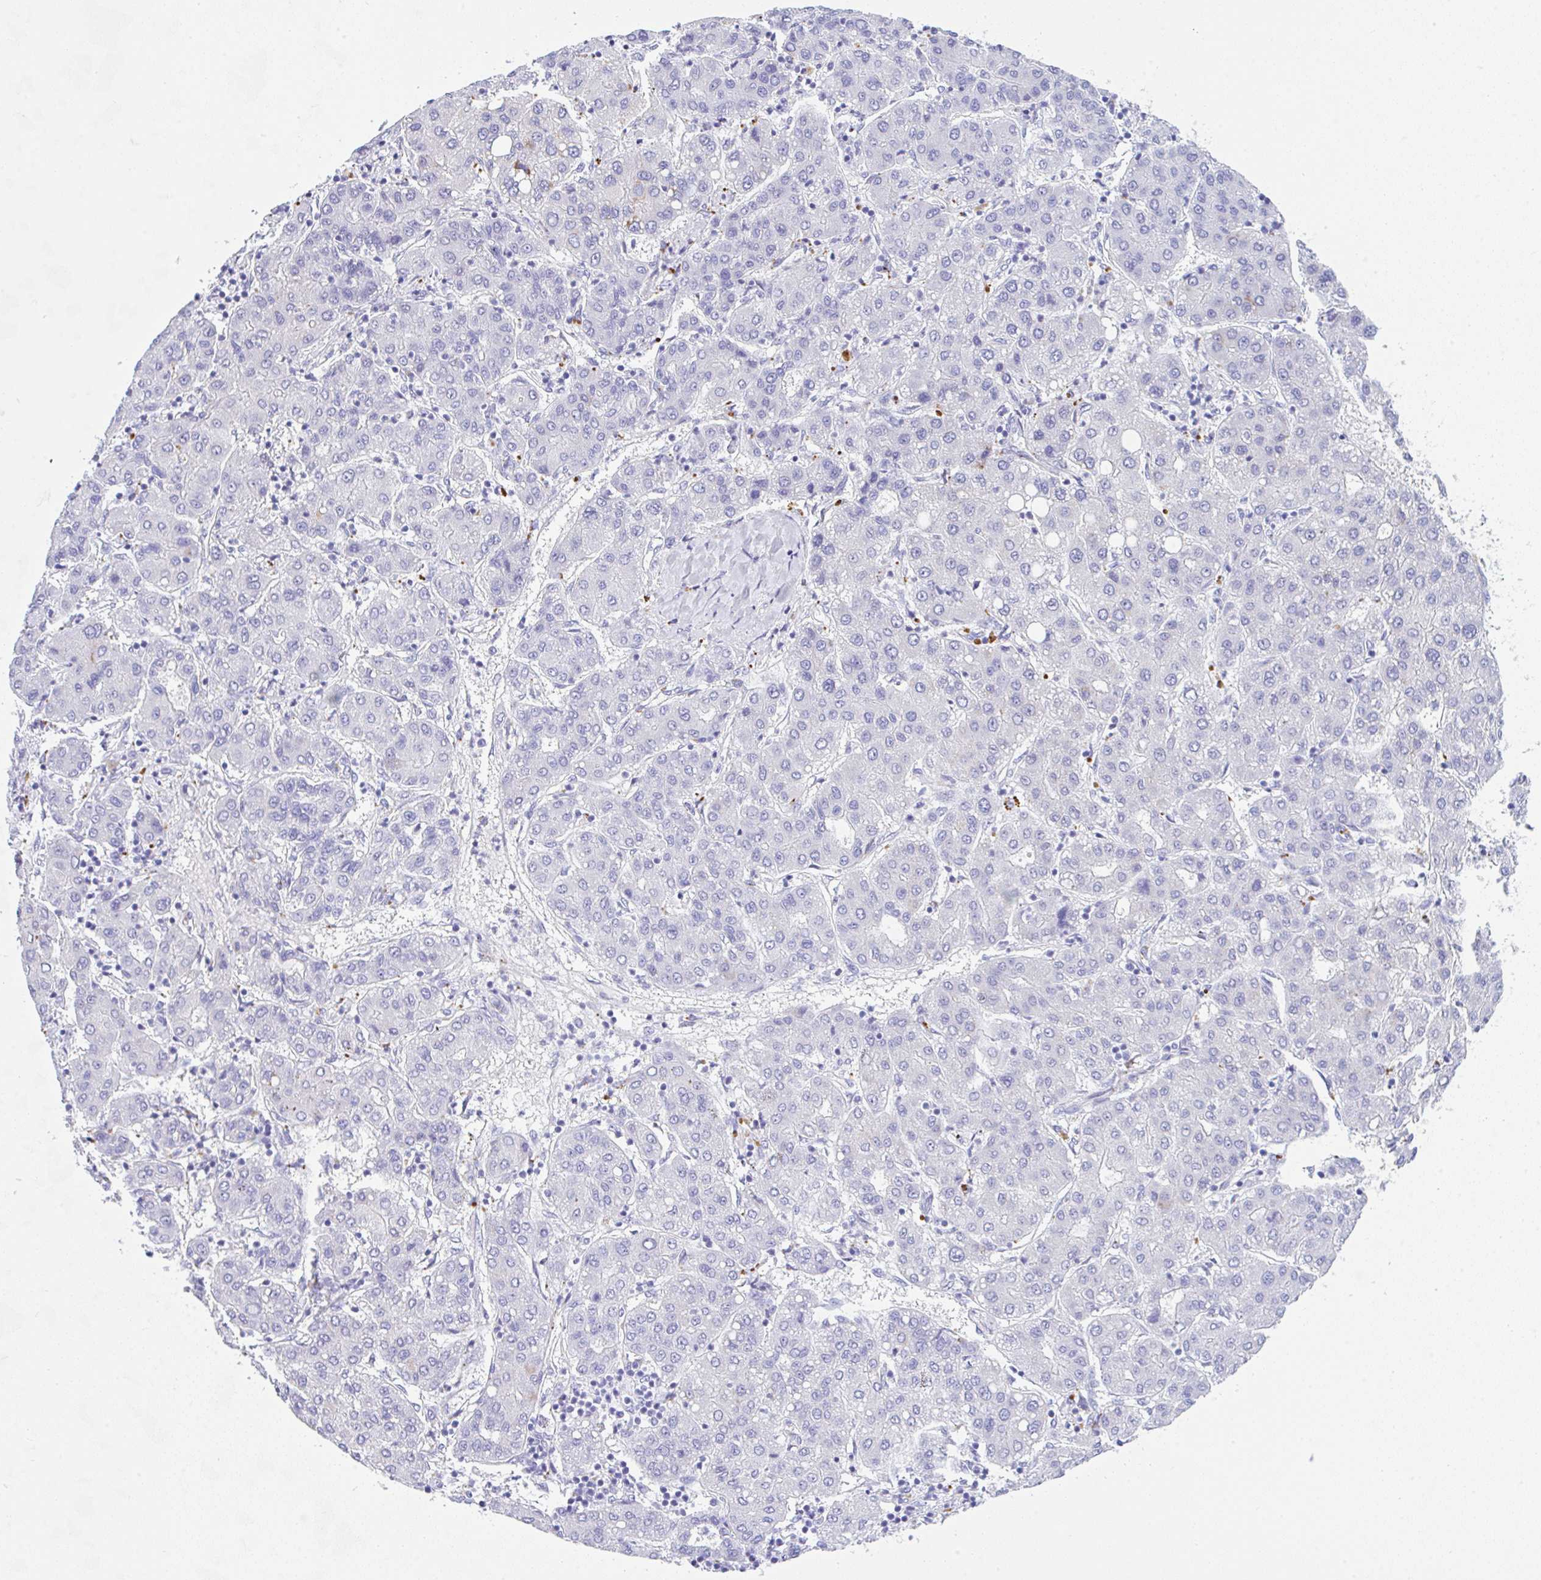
{"staining": {"intensity": "negative", "quantity": "none", "location": "none"}, "tissue": "liver cancer", "cell_type": "Tumor cells", "image_type": "cancer", "snomed": [{"axis": "morphology", "description": "Carcinoma, Hepatocellular, NOS"}, {"axis": "topography", "description": "Liver"}], "caption": "There is no significant staining in tumor cells of liver hepatocellular carcinoma.", "gene": "NDUFAF8", "patient": {"sex": "male", "age": 65}}